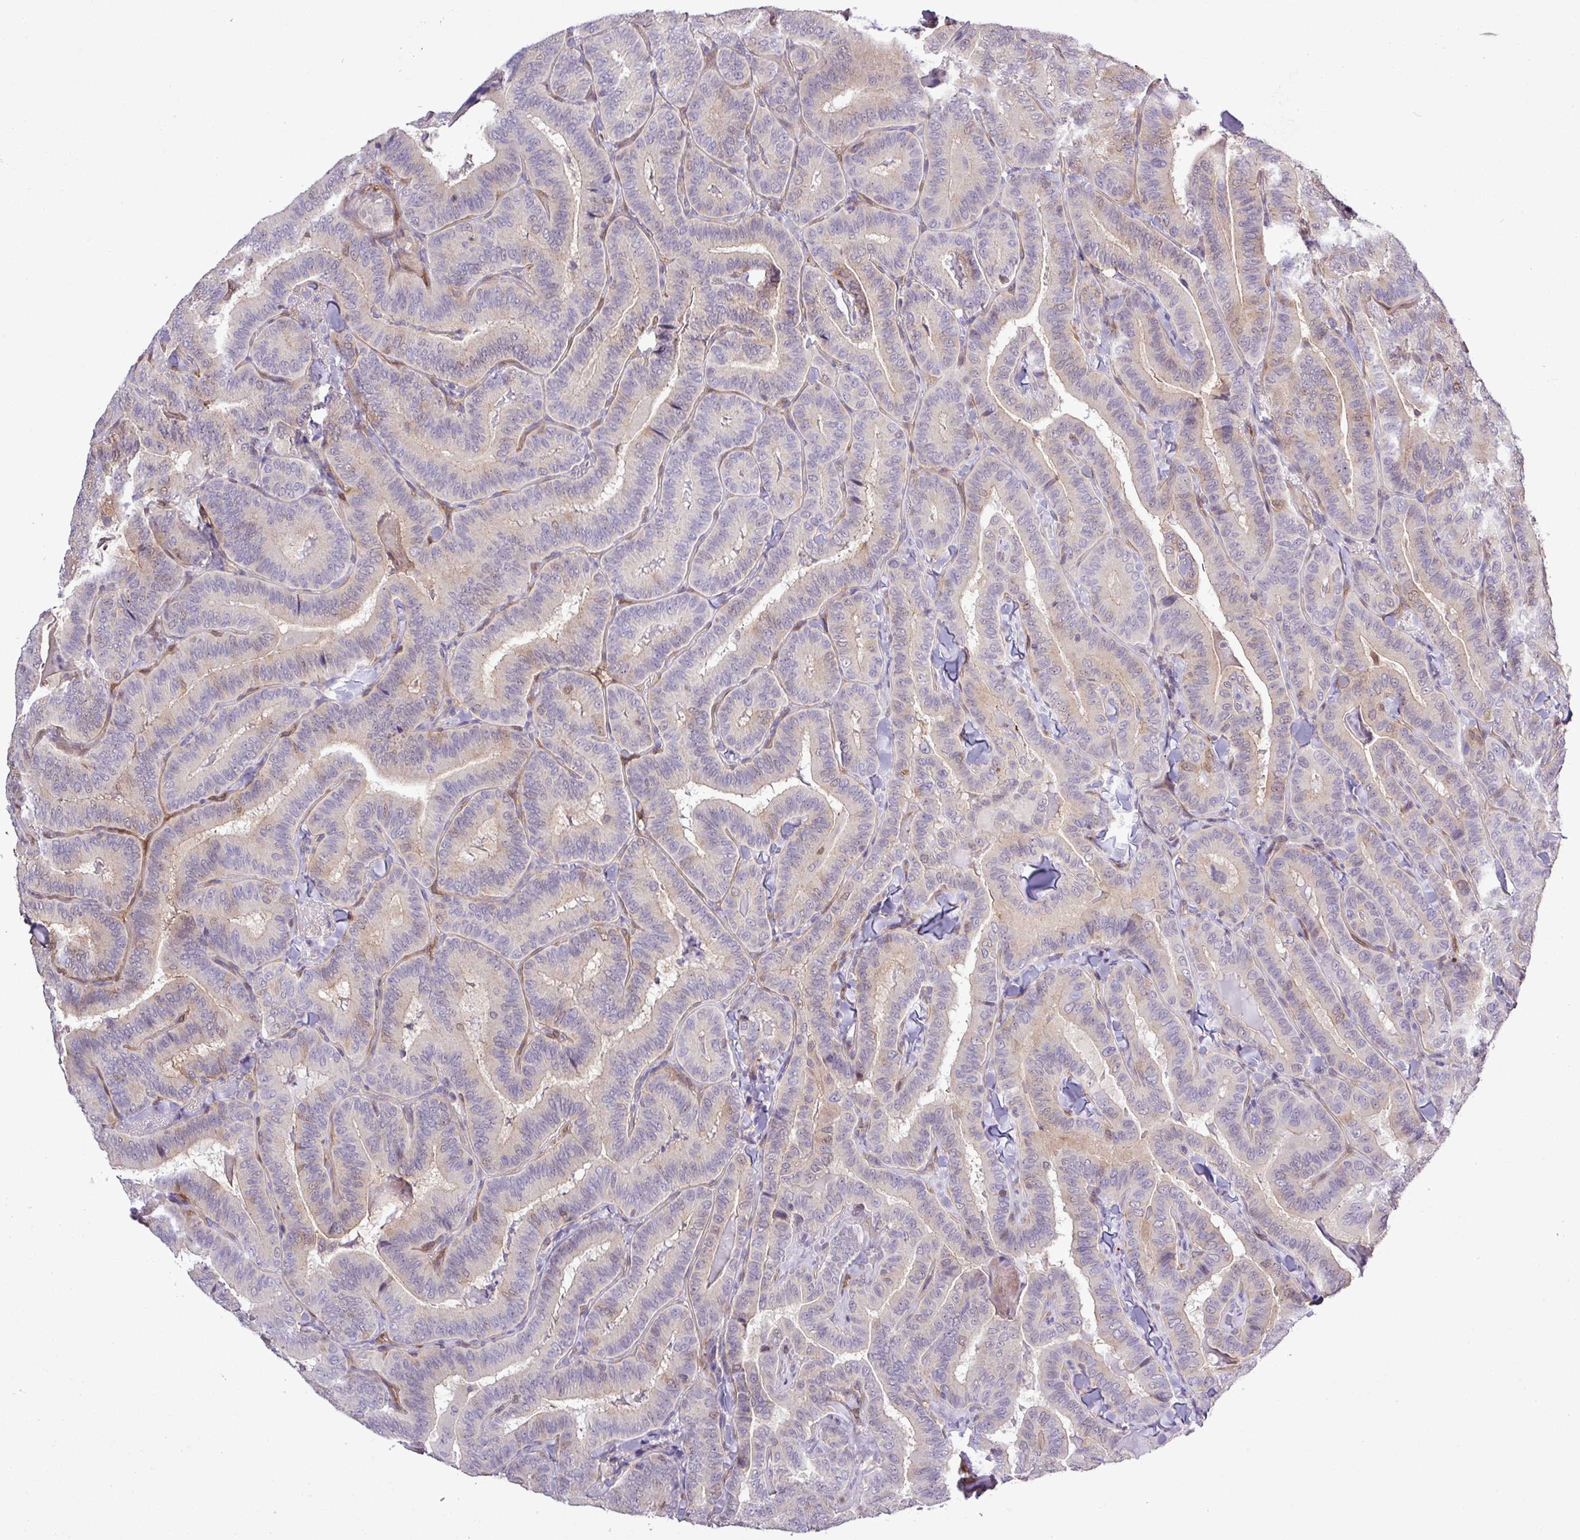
{"staining": {"intensity": "negative", "quantity": "none", "location": "none"}, "tissue": "thyroid cancer", "cell_type": "Tumor cells", "image_type": "cancer", "snomed": [{"axis": "morphology", "description": "Papillary adenocarcinoma, NOS"}, {"axis": "topography", "description": "Thyroid gland"}], "caption": "Immunohistochemistry (IHC) of human thyroid papillary adenocarcinoma displays no expression in tumor cells. (DAB (3,3'-diaminobenzidine) IHC visualized using brightfield microscopy, high magnification).", "gene": "CARHSP1", "patient": {"sex": "male", "age": 61}}